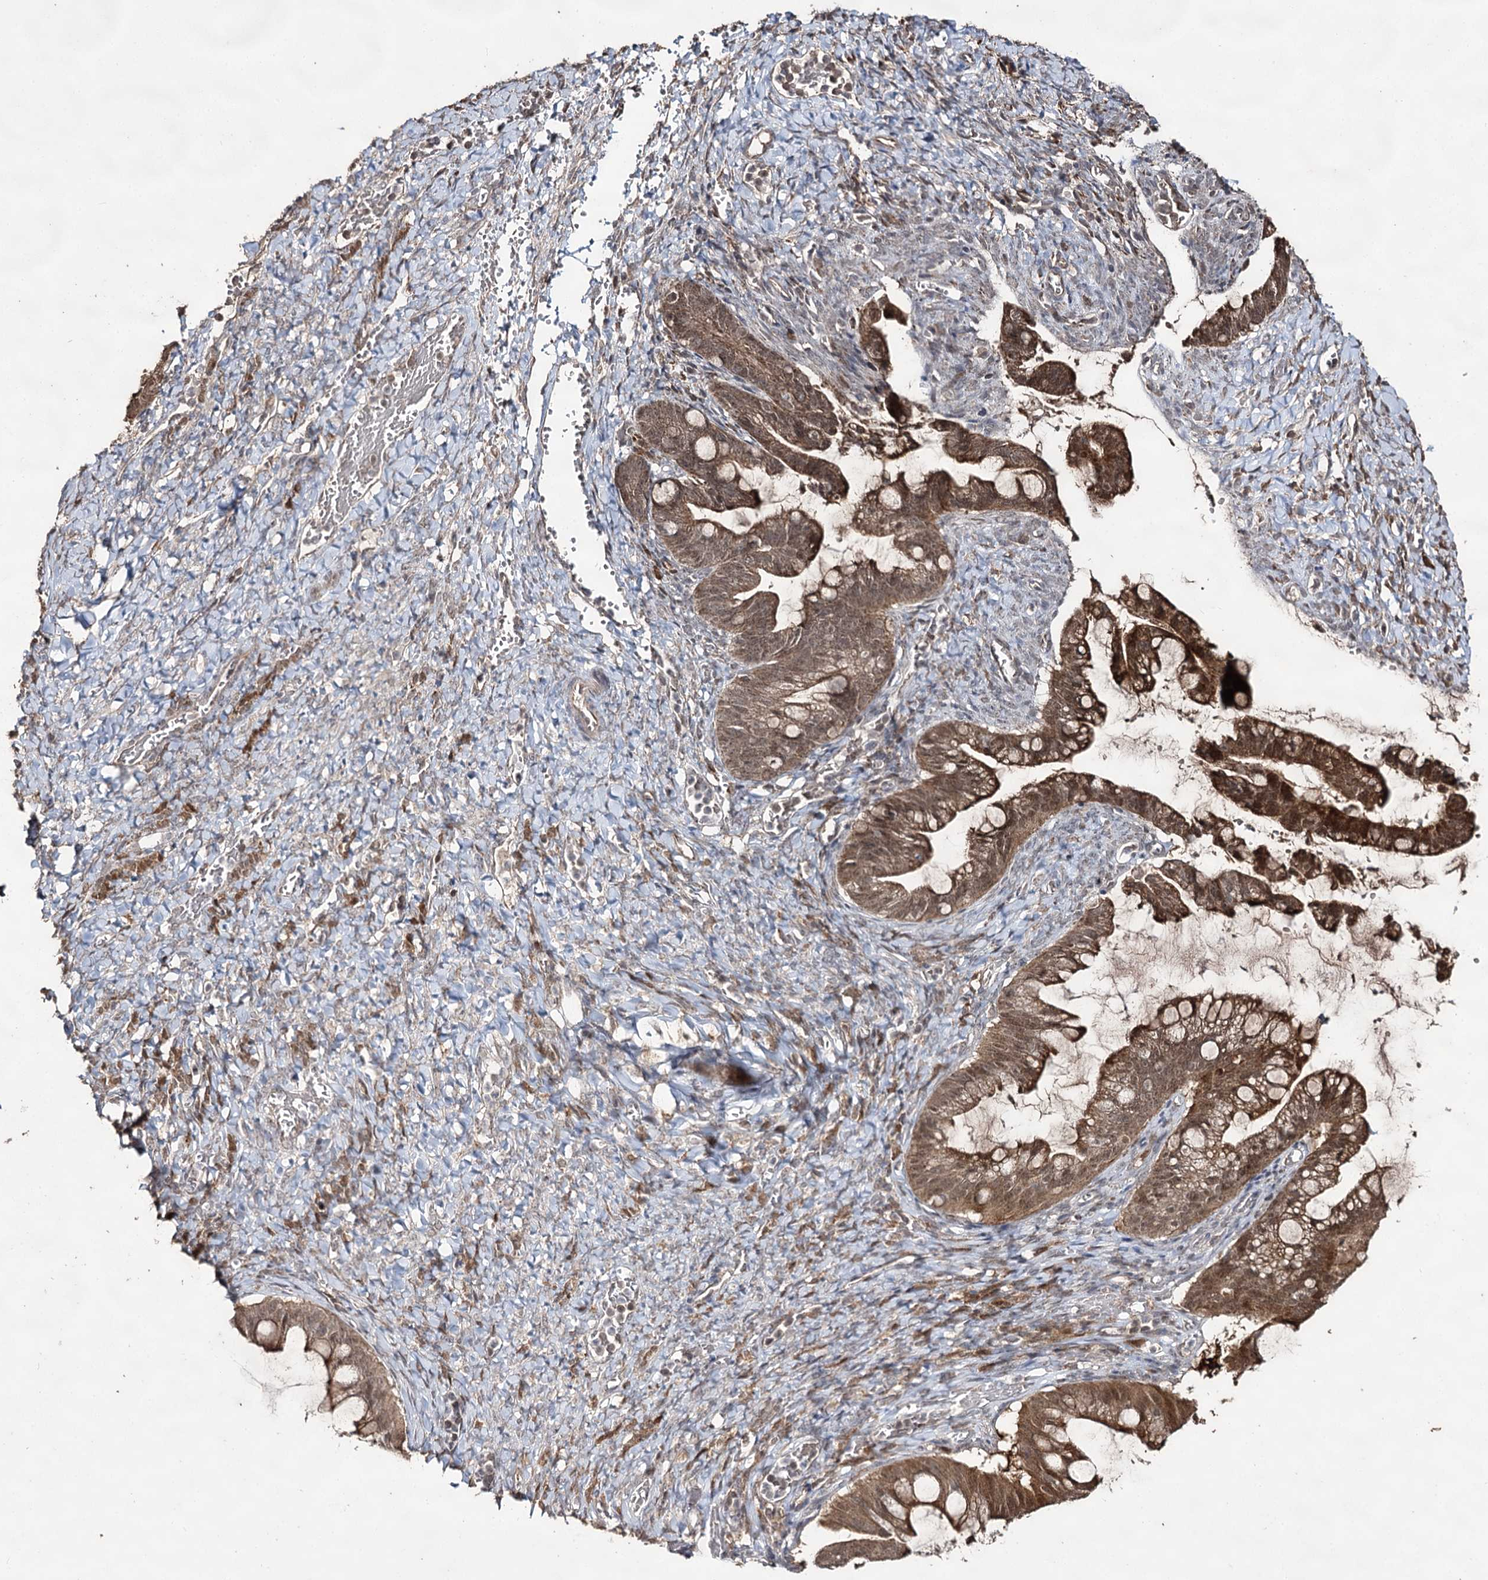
{"staining": {"intensity": "moderate", "quantity": ">75%", "location": "cytoplasmic/membranous,nuclear"}, "tissue": "ovarian cancer", "cell_type": "Tumor cells", "image_type": "cancer", "snomed": [{"axis": "morphology", "description": "Cystadenocarcinoma, mucinous, NOS"}, {"axis": "topography", "description": "Ovary"}], "caption": "Ovarian cancer stained for a protein displays moderate cytoplasmic/membranous and nuclear positivity in tumor cells. (Brightfield microscopy of DAB IHC at high magnification).", "gene": "ACTR6", "patient": {"sex": "female", "age": 73}}